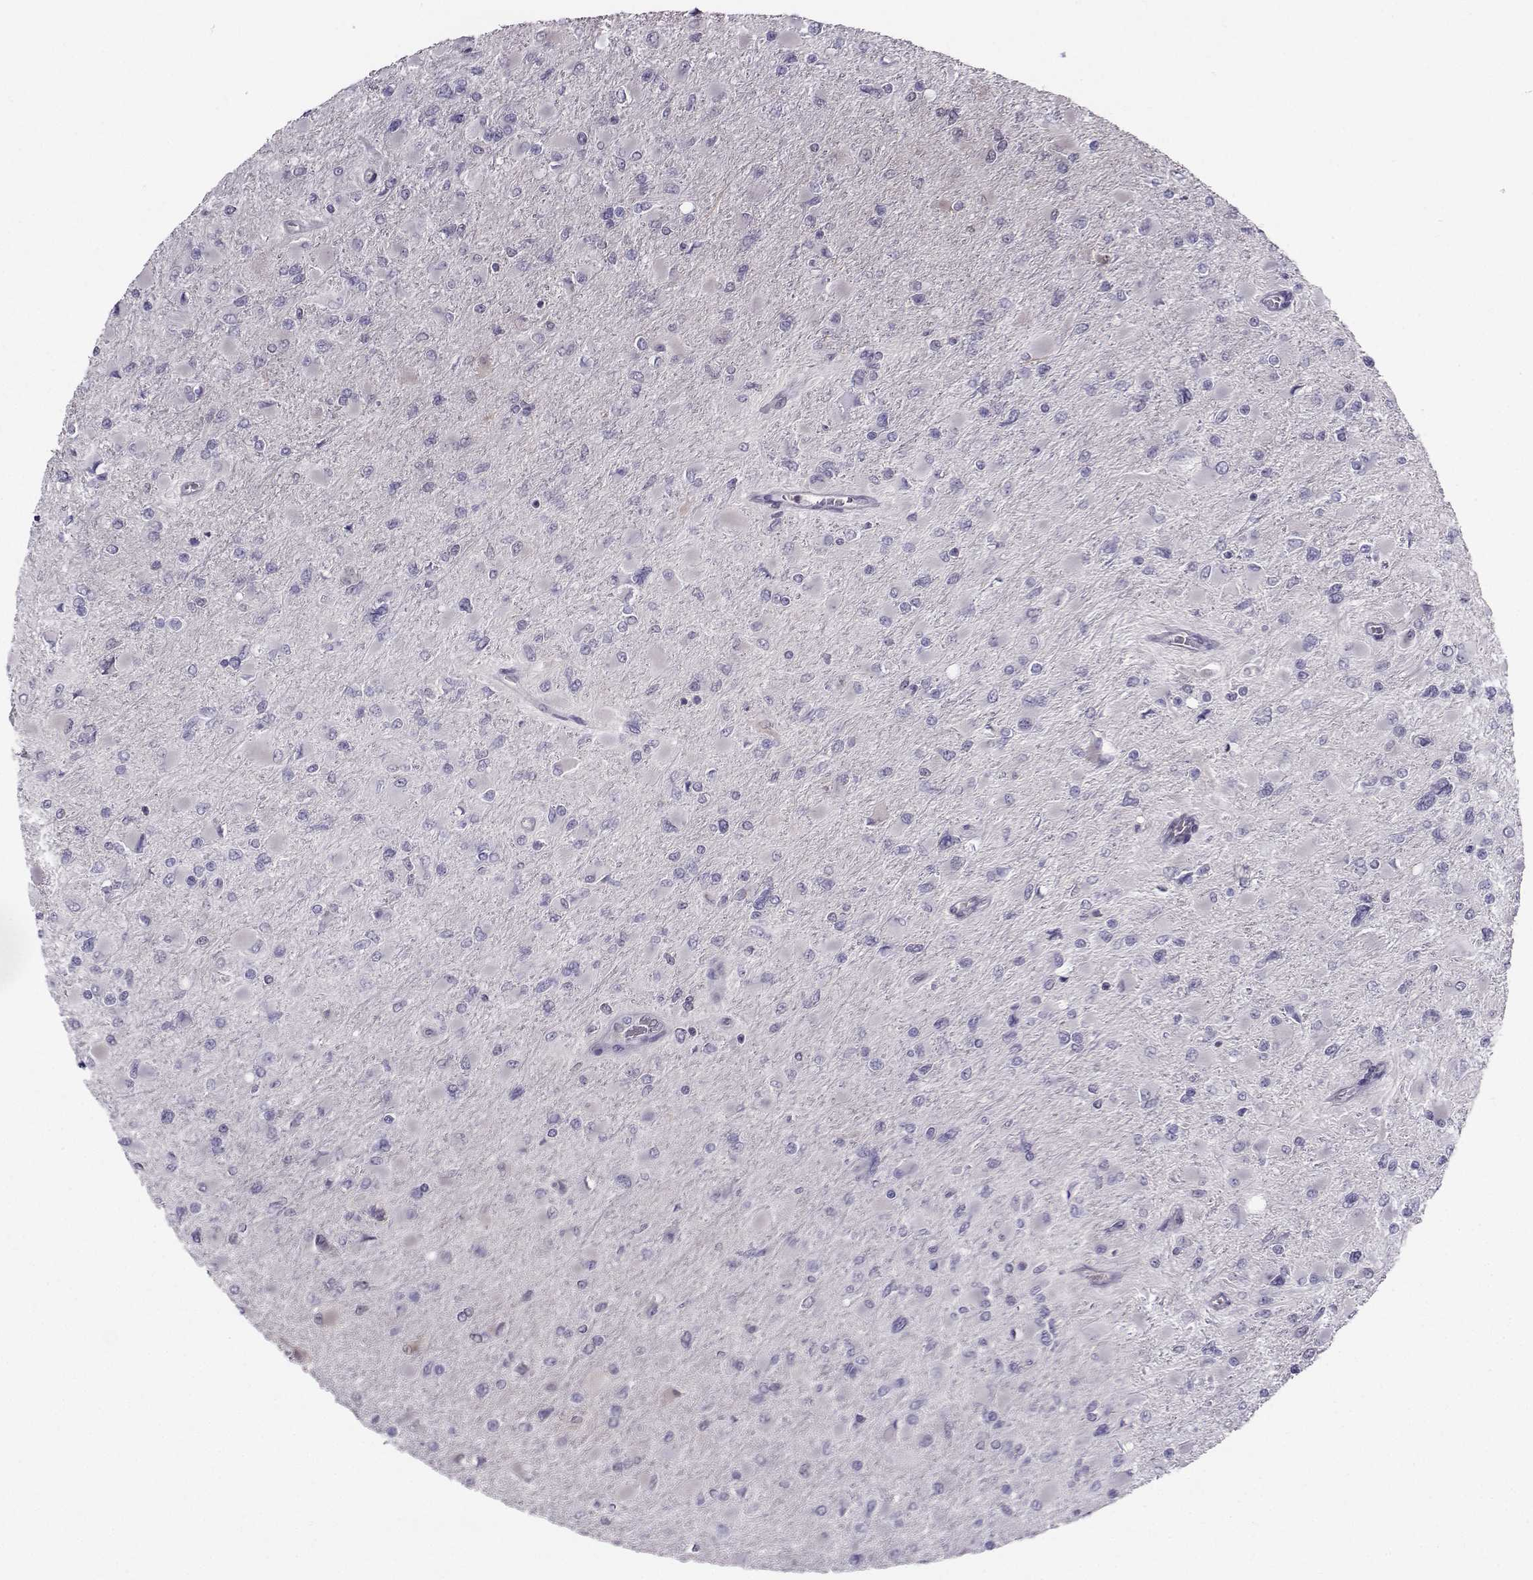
{"staining": {"intensity": "negative", "quantity": "none", "location": "none"}, "tissue": "glioma", "cell_type": "Tumor cells", "image_type": "cancer", "snomed": [{"axis": "morphology", "description": "Glioma, malignant, High grade"}, {"axis": "topography", "description": "Cerebral cortex"}], "caption": "The image shows no significant staining in tumor cells of glioma.", "gene": "PGK1", "patient": {"sex": "female", "age": 36}}